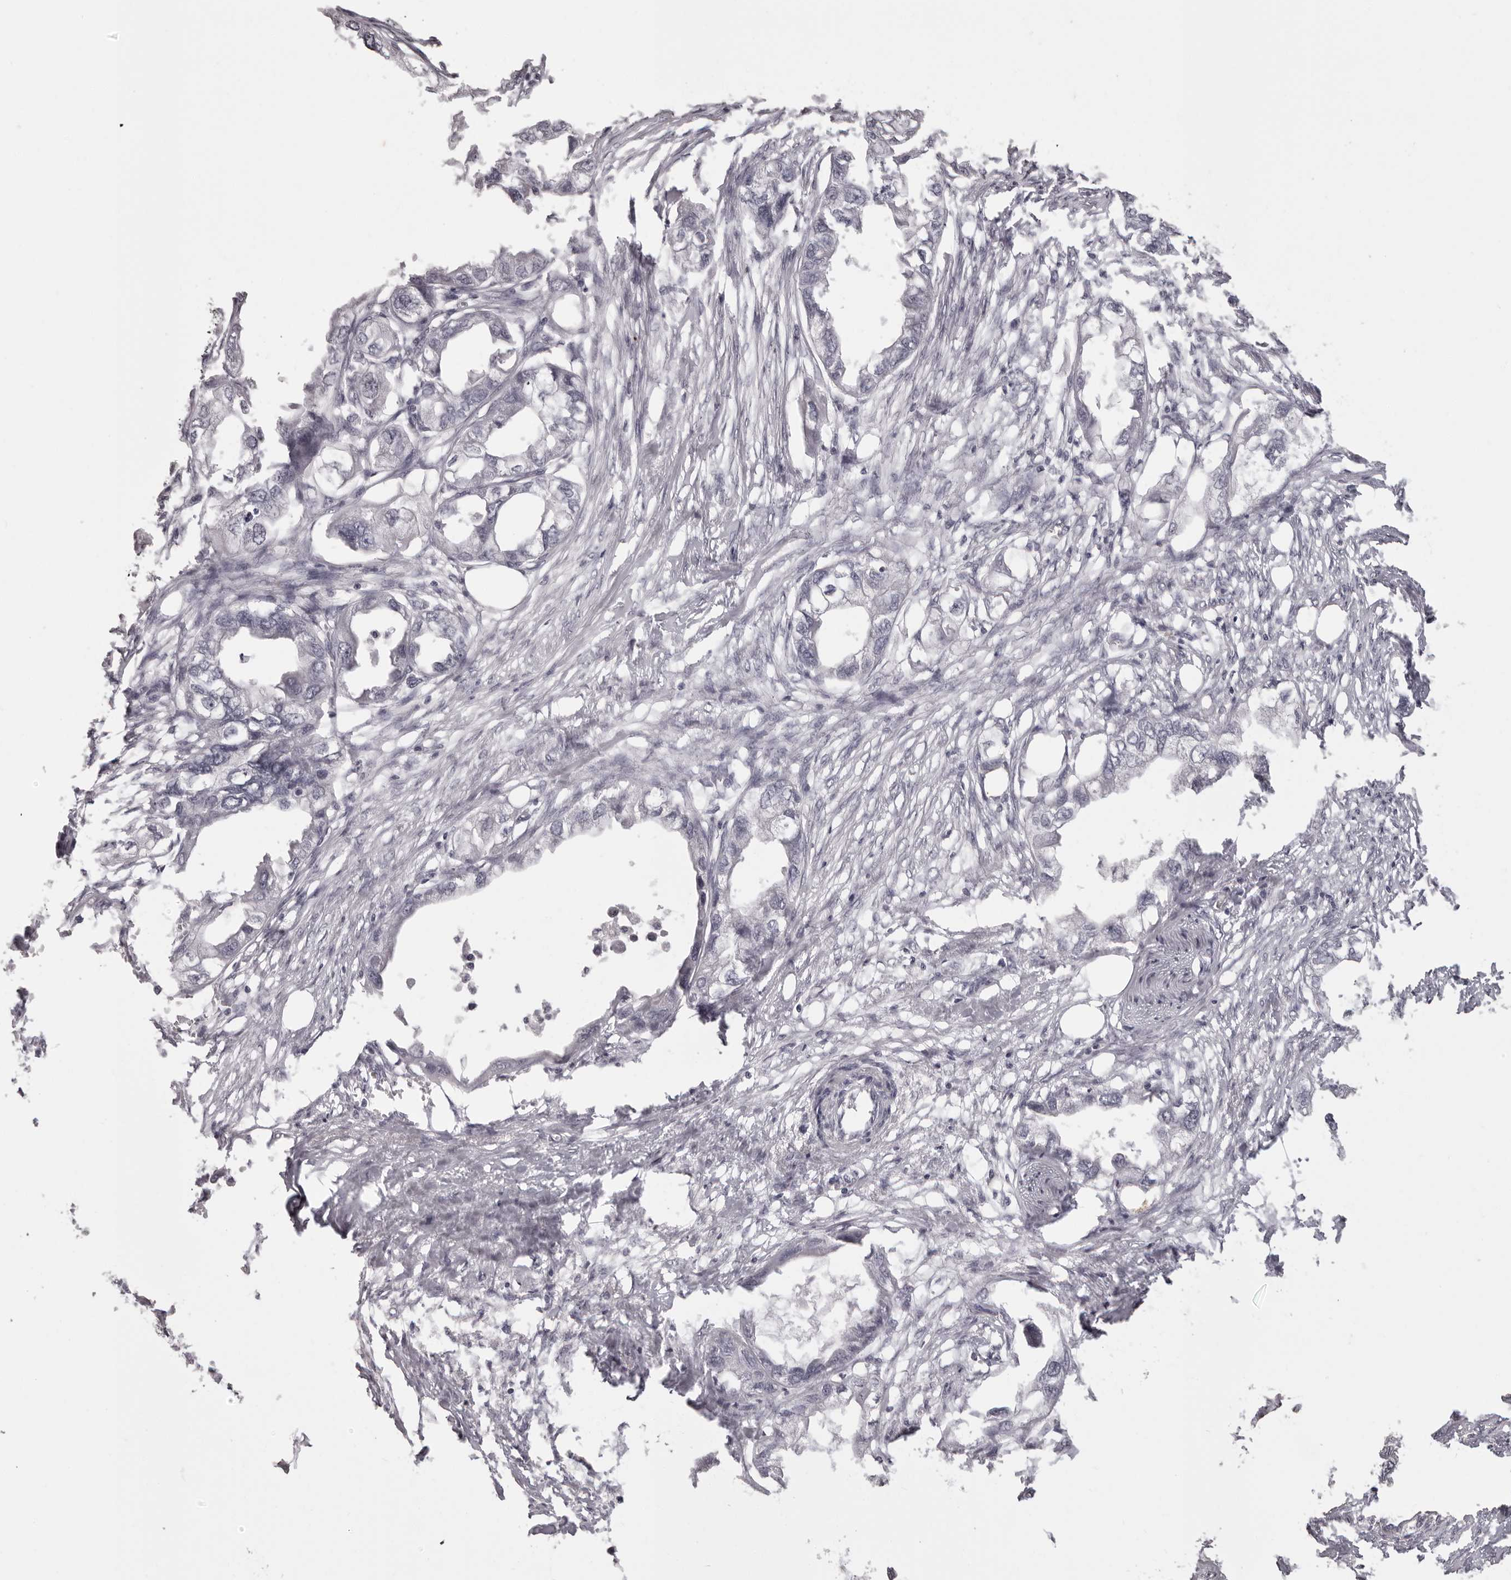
{"staining": {"intensity": "negative", "quantity": "none", "location": "none"}, "tissue": "endometrial cancer", "cell_type": "Tumor cells", "image_type": "cancer", "snomed": [{"axis": "morphology", "description": "Adenocarcinoma, NOS"}, {"axis": "morphology", "description": "Adenocarcinoma, metastatic, NOS"}, {"axis": "topography", "description": "Adipose tissue"}, {"axis": "topography", "description": "Endometrium"}], "caption": "Tumor cells show no significant expression in endometrial cancer.", "gene": "C8orf74", "patient": {"sex": "female", "age": 67}}